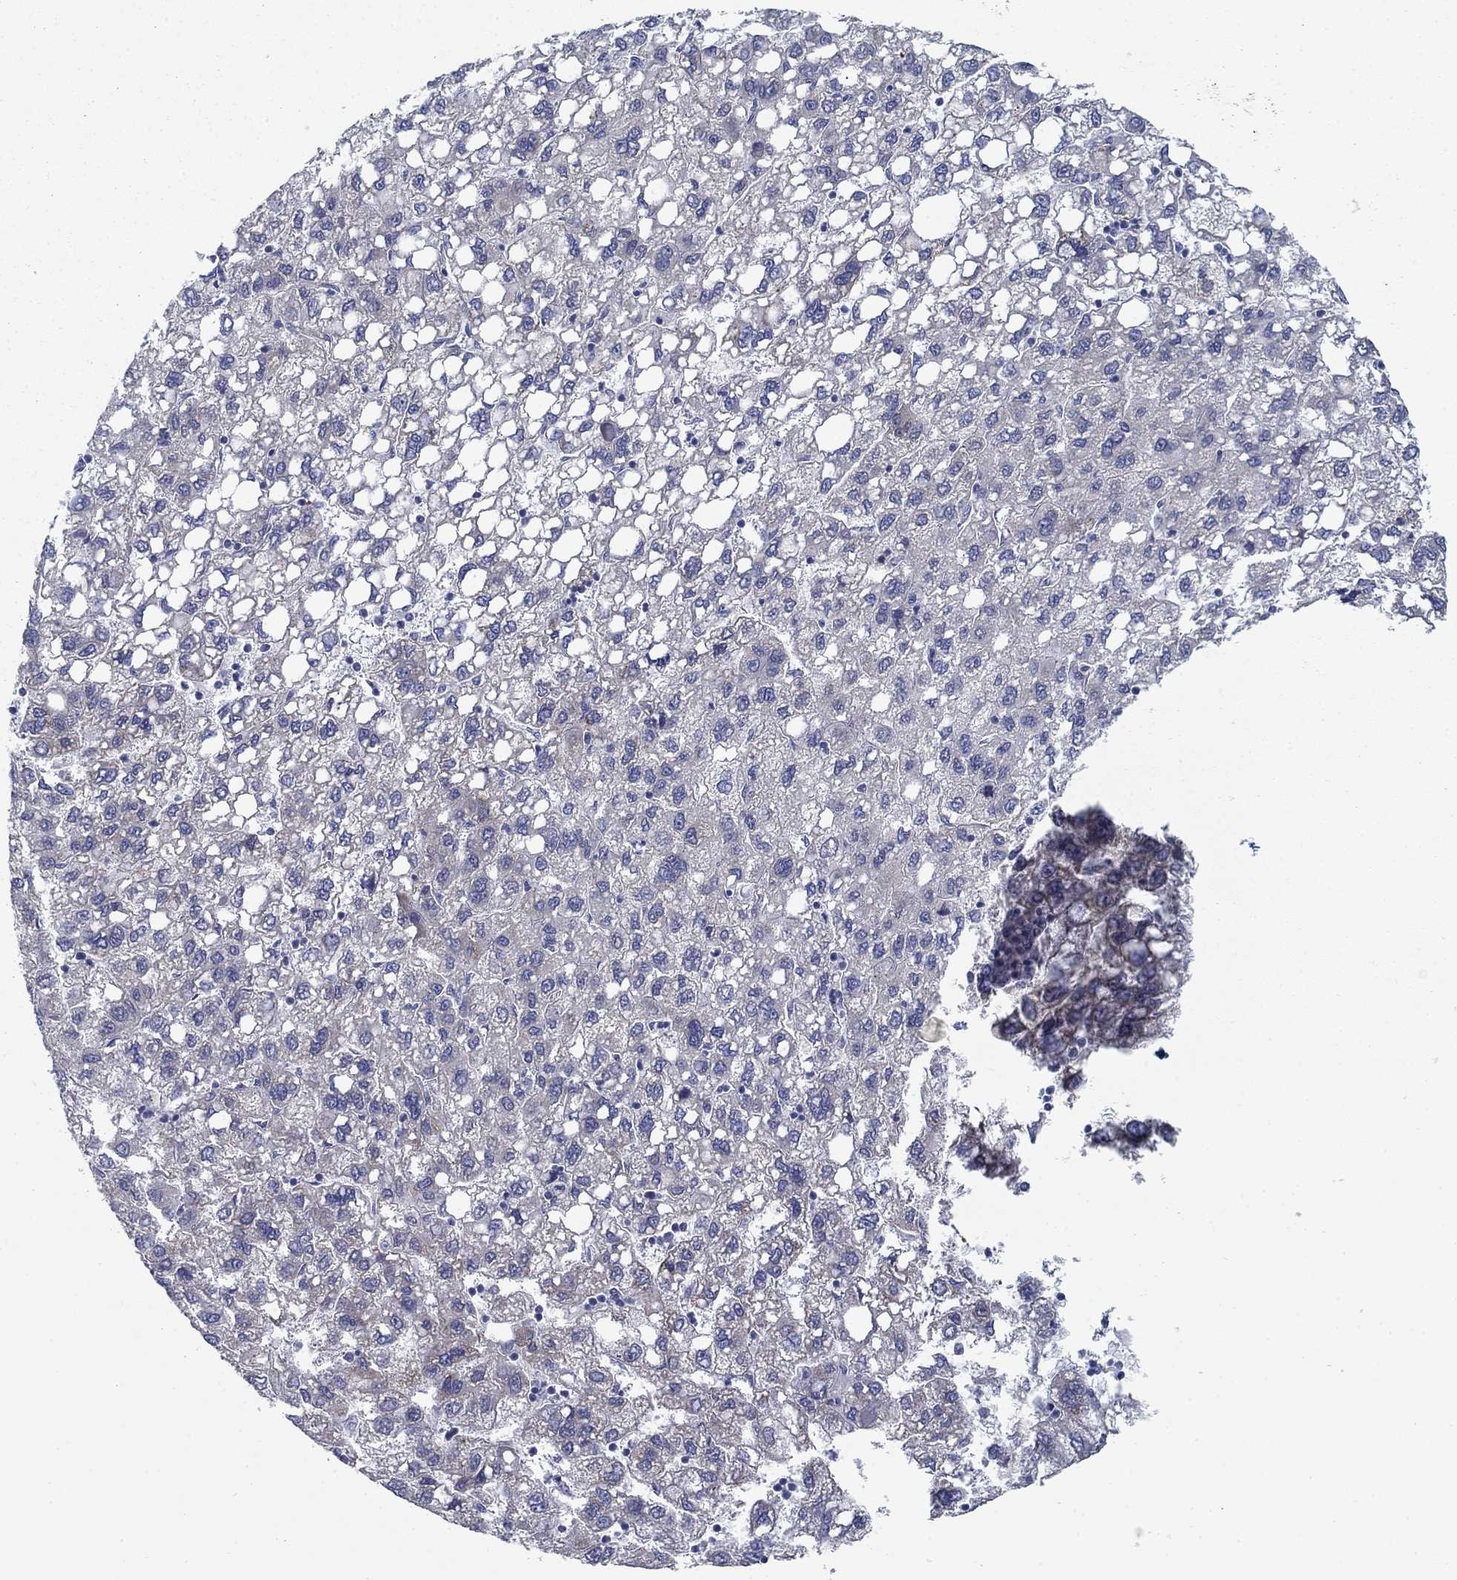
{"staining": {"intensity": "weak", "quantity": "<25%", "location": "cytoplasmic/membranous"}, "tissue": "liver cancer", "cell_type": "Tumor cells", "image_type": "cancer", "snomed": [{"axis": "morphology", "description": "Carcinoma, Hepatocellular, NOS"}, {"axis": "topography", "description": "Liver"}], "caption": "The histopathology image displays no staining of tumor cells in liver cancer (hepatocellular carcinoma).", "gene": "FXR1", "patient": {"sex": "female", "age": 82}}